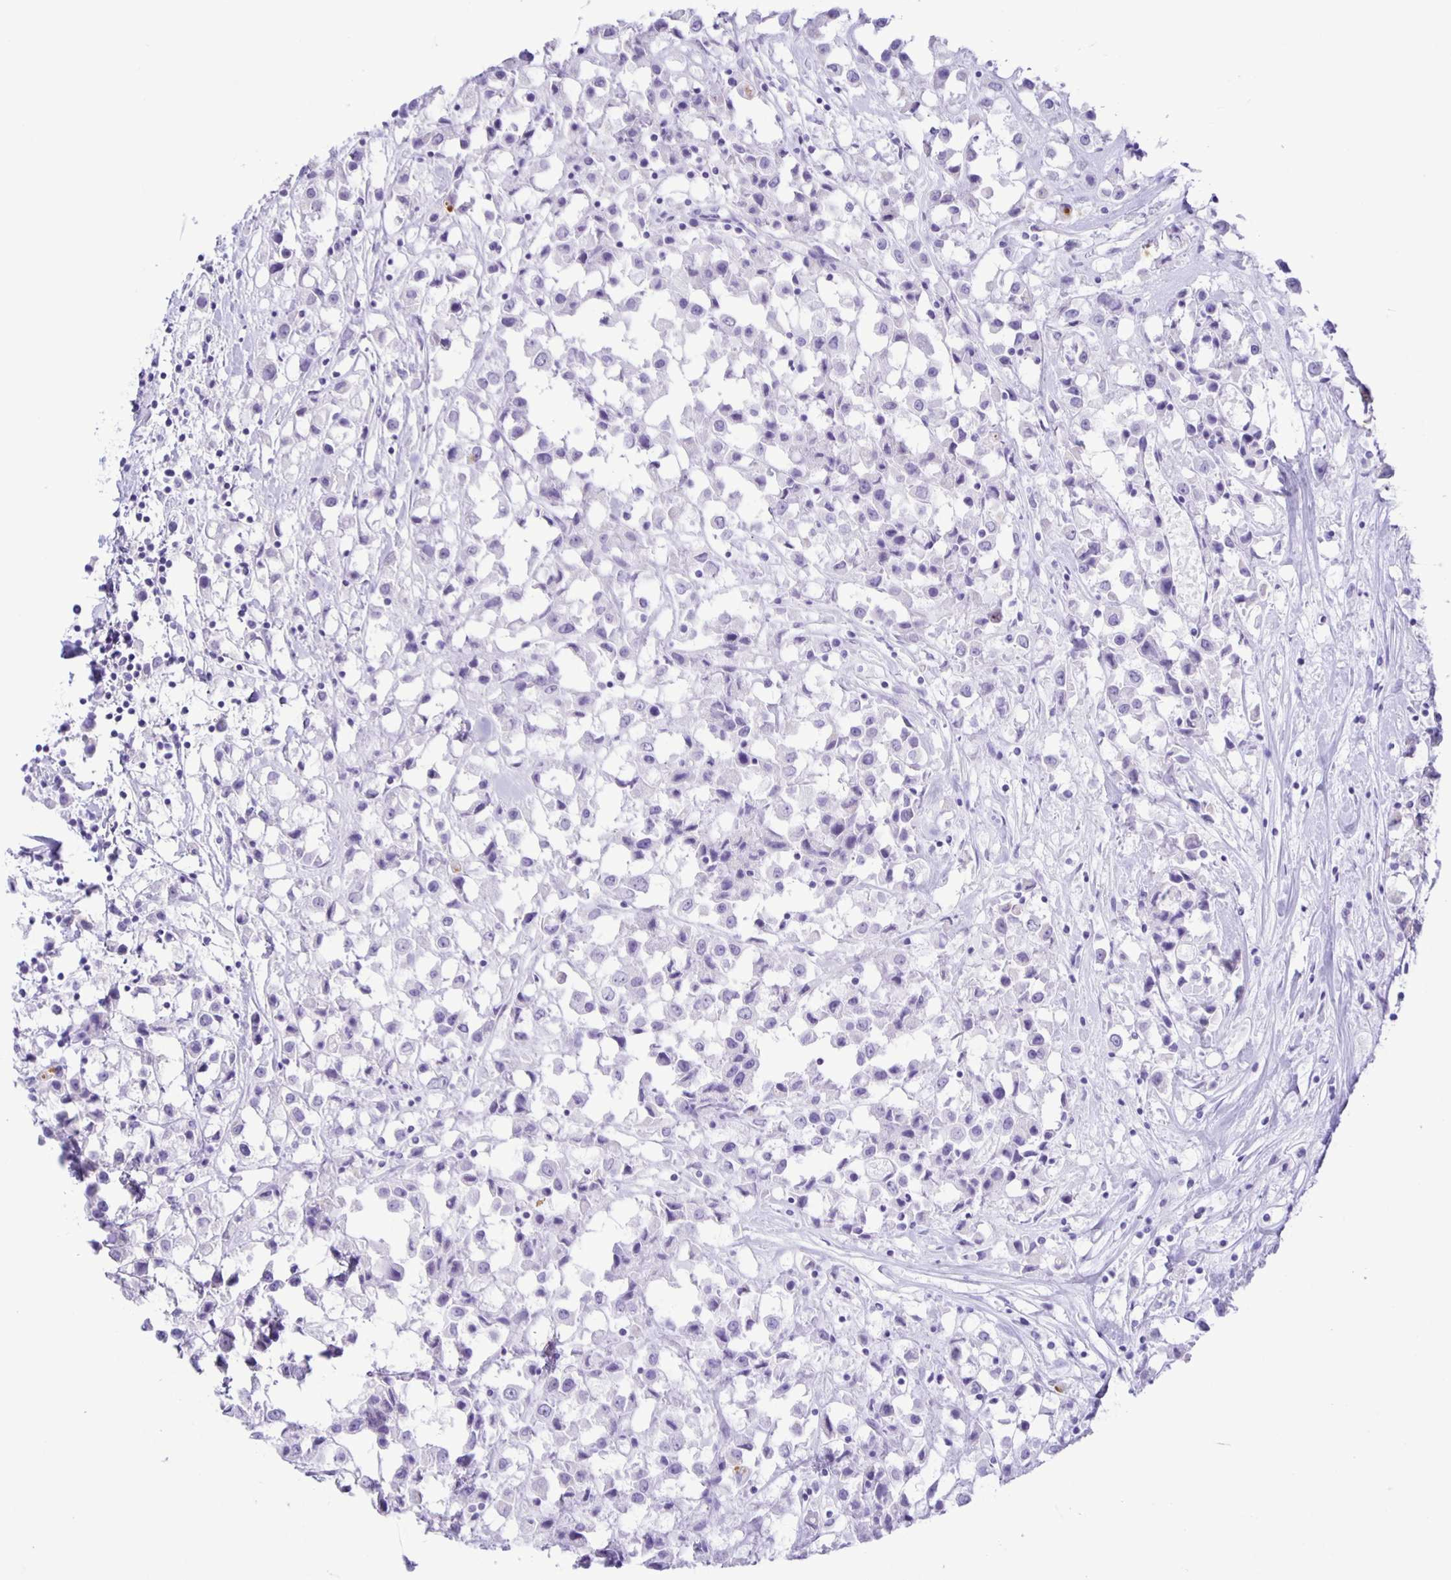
{"staining": {"intensity": "negative", "quantity": "none", "location": "none"}, "tissue": "breast cancer", "cell_type": "Tumor cells", "image_type": "cancer", "snomed": [{"axis": "morphology", "description": "Duct carcinoma"}, {"axis": "topography", "description": "Breast"}], "caption": "This is an IHC micrograph of human intraductal carcinoma (breast). There is no expression in tumor cells.", "gene": "EZHIP", "patient": {"sex": "female", "age": 61}}